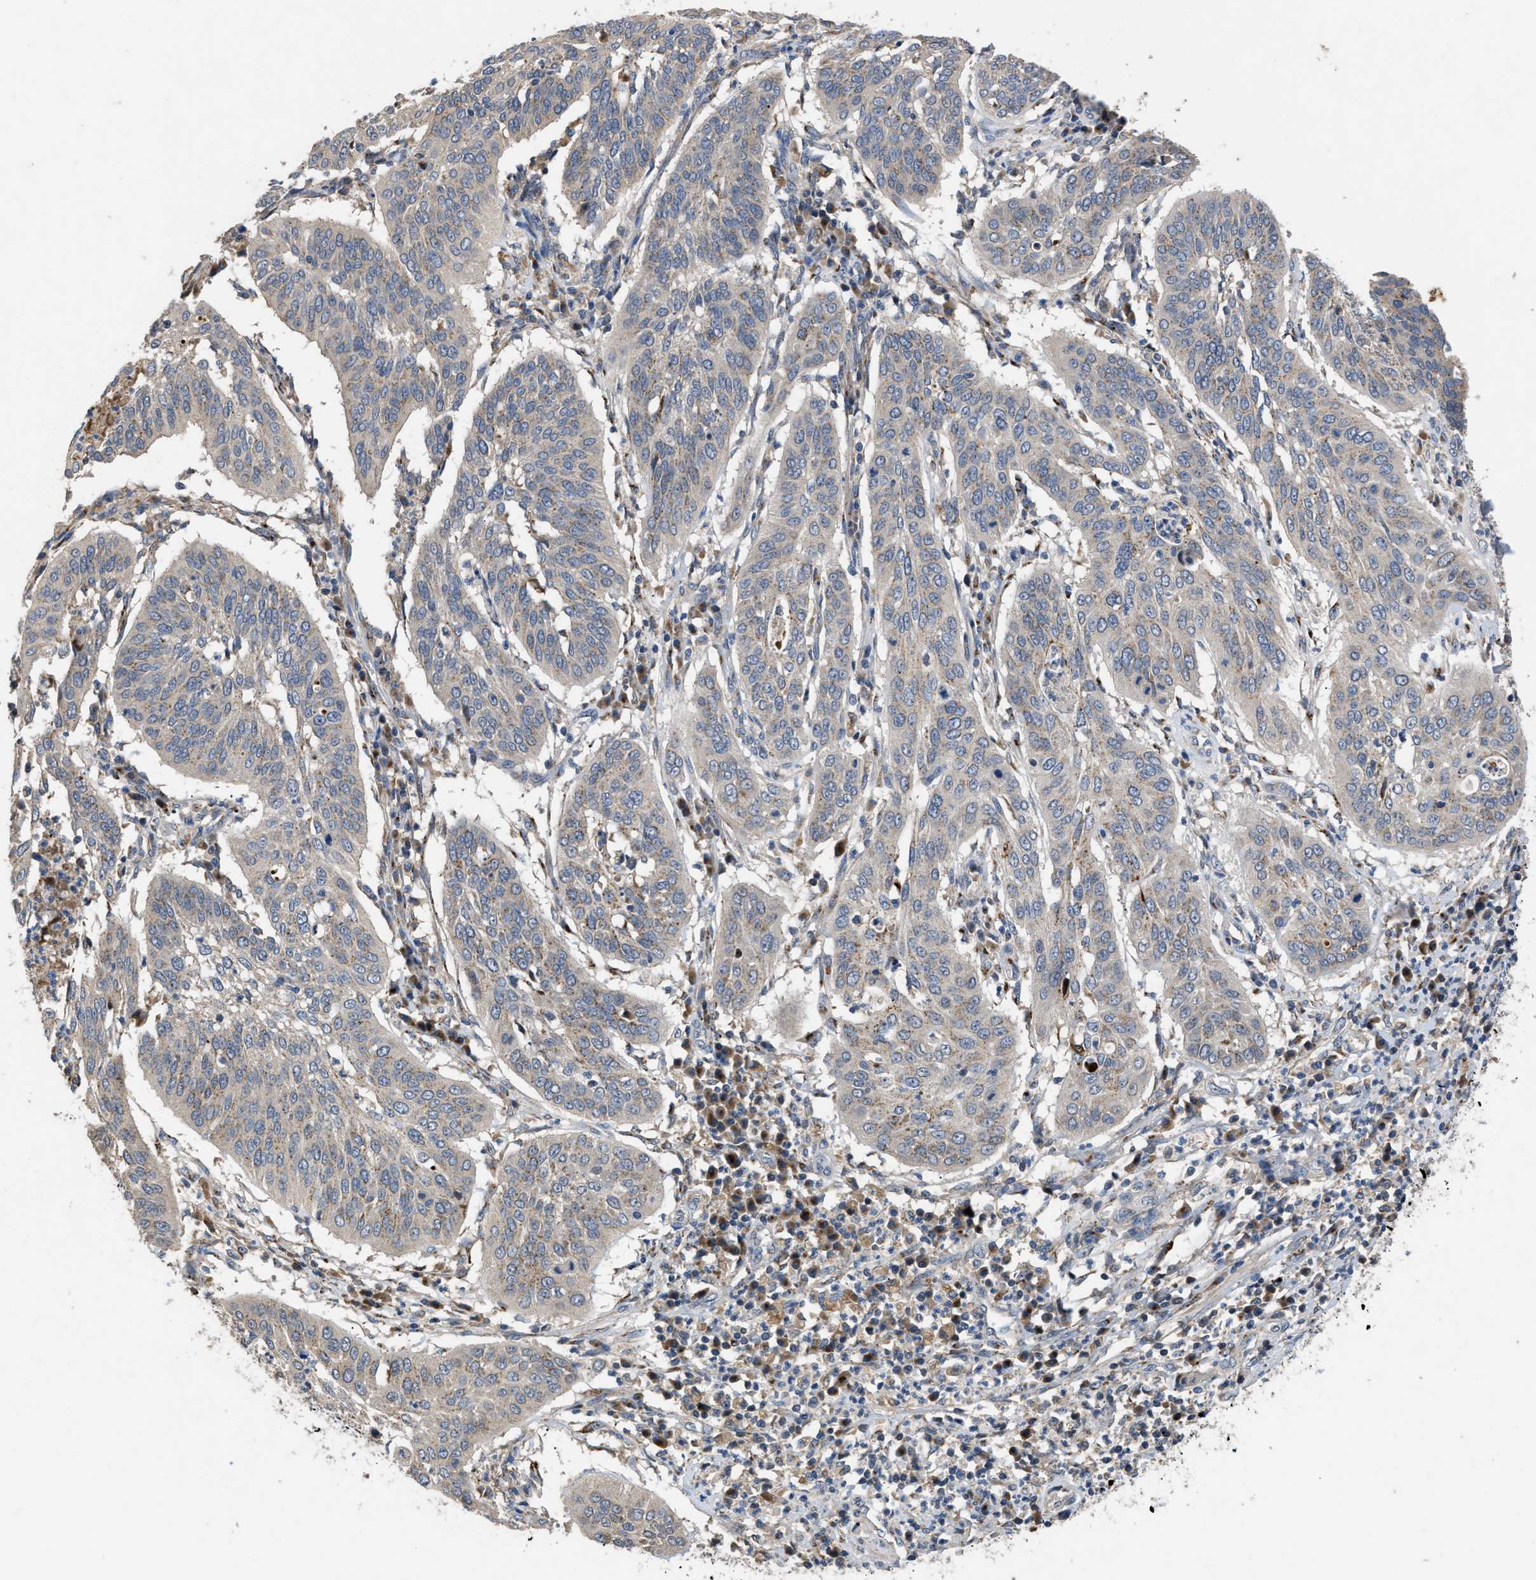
{"staining": {"intensity": "weak", "quantity": "<25%", "location": "cytoplasmic/membranous"}, "tissue": "cervical cancer", "cell_type": "Tumor cells", "image_type": "cancer", "snomed": [{"axis": "morphology", "description": "Normal tissue, NOS"}, {"axis": "morphology", "description": "Squamous cell carcinoma, NOS"}, {"axis": "topography", "description": "Cervix"}], "caption": "Immunohistochemical staining of human cervical squamous cell carcinoma exhibits no significant expression in tumor cells.", "gene": "SIK2", "patient": {"sex": "female", "age": 39}}